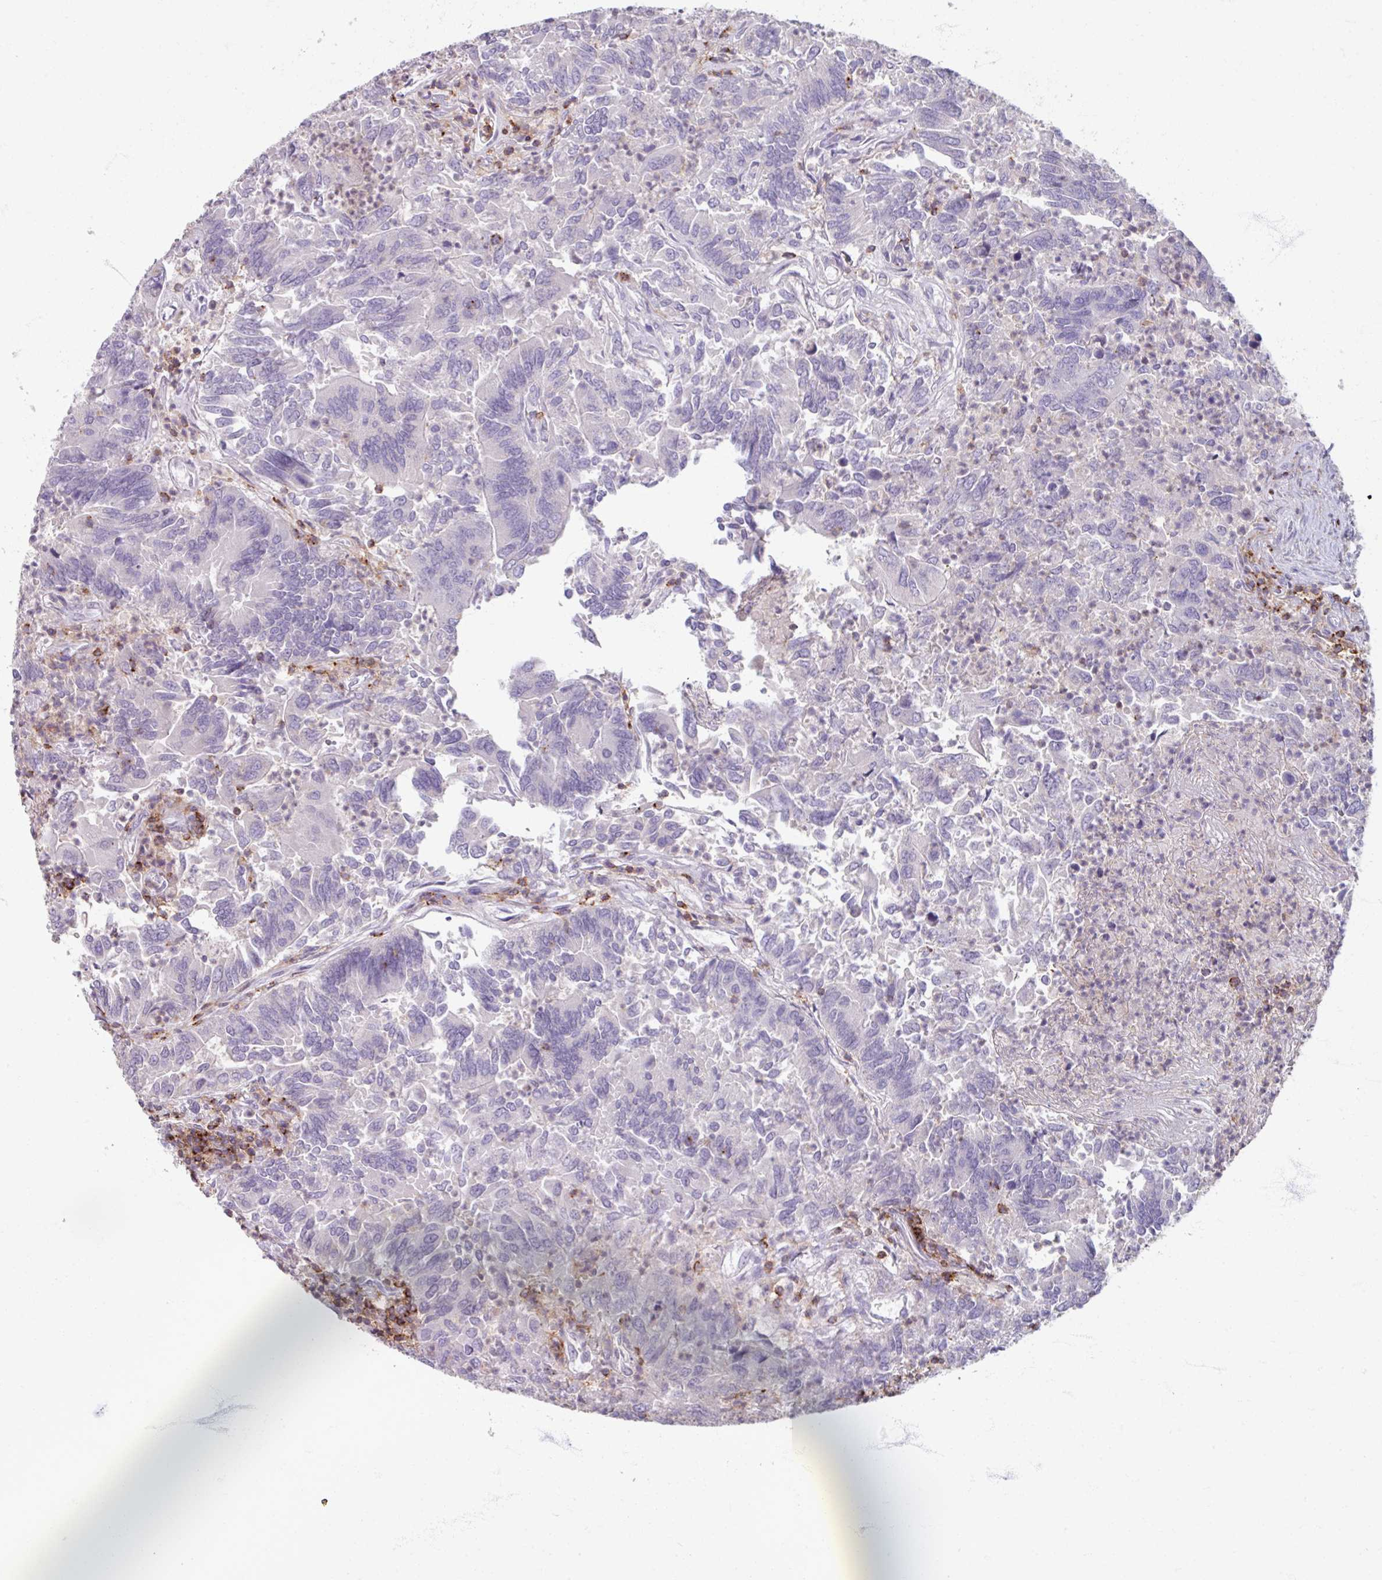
{"staining": {"intensity": "negative", "quantity": "none", "location": "none"}, "tissue": "colorectal cancer", "cell_type": "Tumor cells", "image_type": "cancer", "snomed": [{"axis": "morphology", "description": "Adenocarcinoma, NOS"}, {"axis": "topography", "description": "Colon"}], "caption": "A histopathology image of colorectal cancer stained for a protein demonstrates no brown staining in tumor cells.", "gene": "PTPRC", "patient": {"sex": "female", "age": 67}}